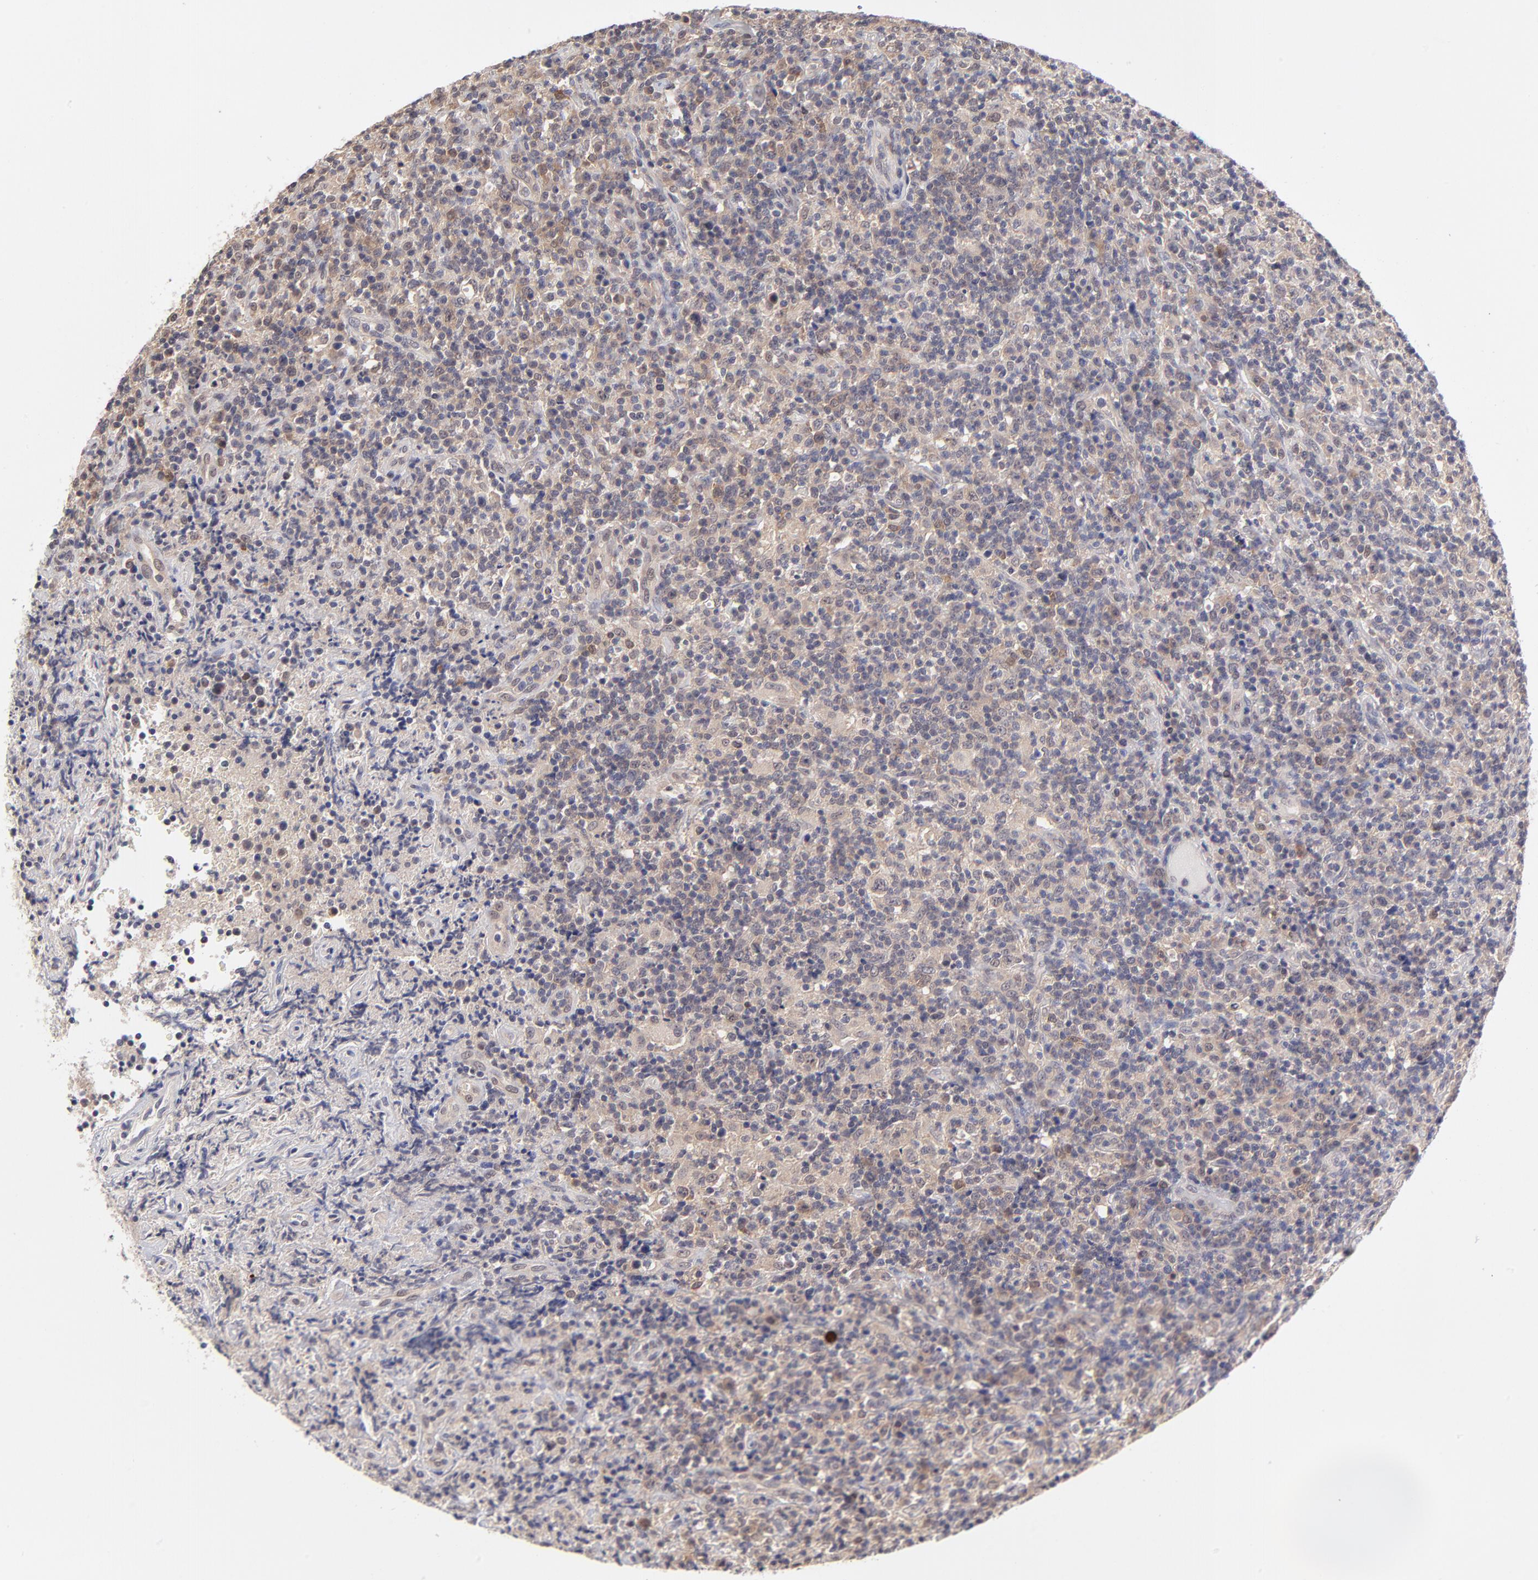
{"staining": {"intensity": "weak", "quantity": ">75%", "location": "cytoplasmic/membranous"}, "tissue": "lymphoma", "cell_type": "Tumor cells", "image_type": "cancer", "snomed": [{"axis": "morphology", "description": "Hodgkin's disease, NOS"}, {"axis": "topography", "description": "Lymph node"}], "caption": "Protein staining of lymphoma tissue reveals weak cytoplasmic/membranous expression in about >75% of tumor cells.", "gene": "UBE2E3", "patient": {"sex": "male", "age": 65}}